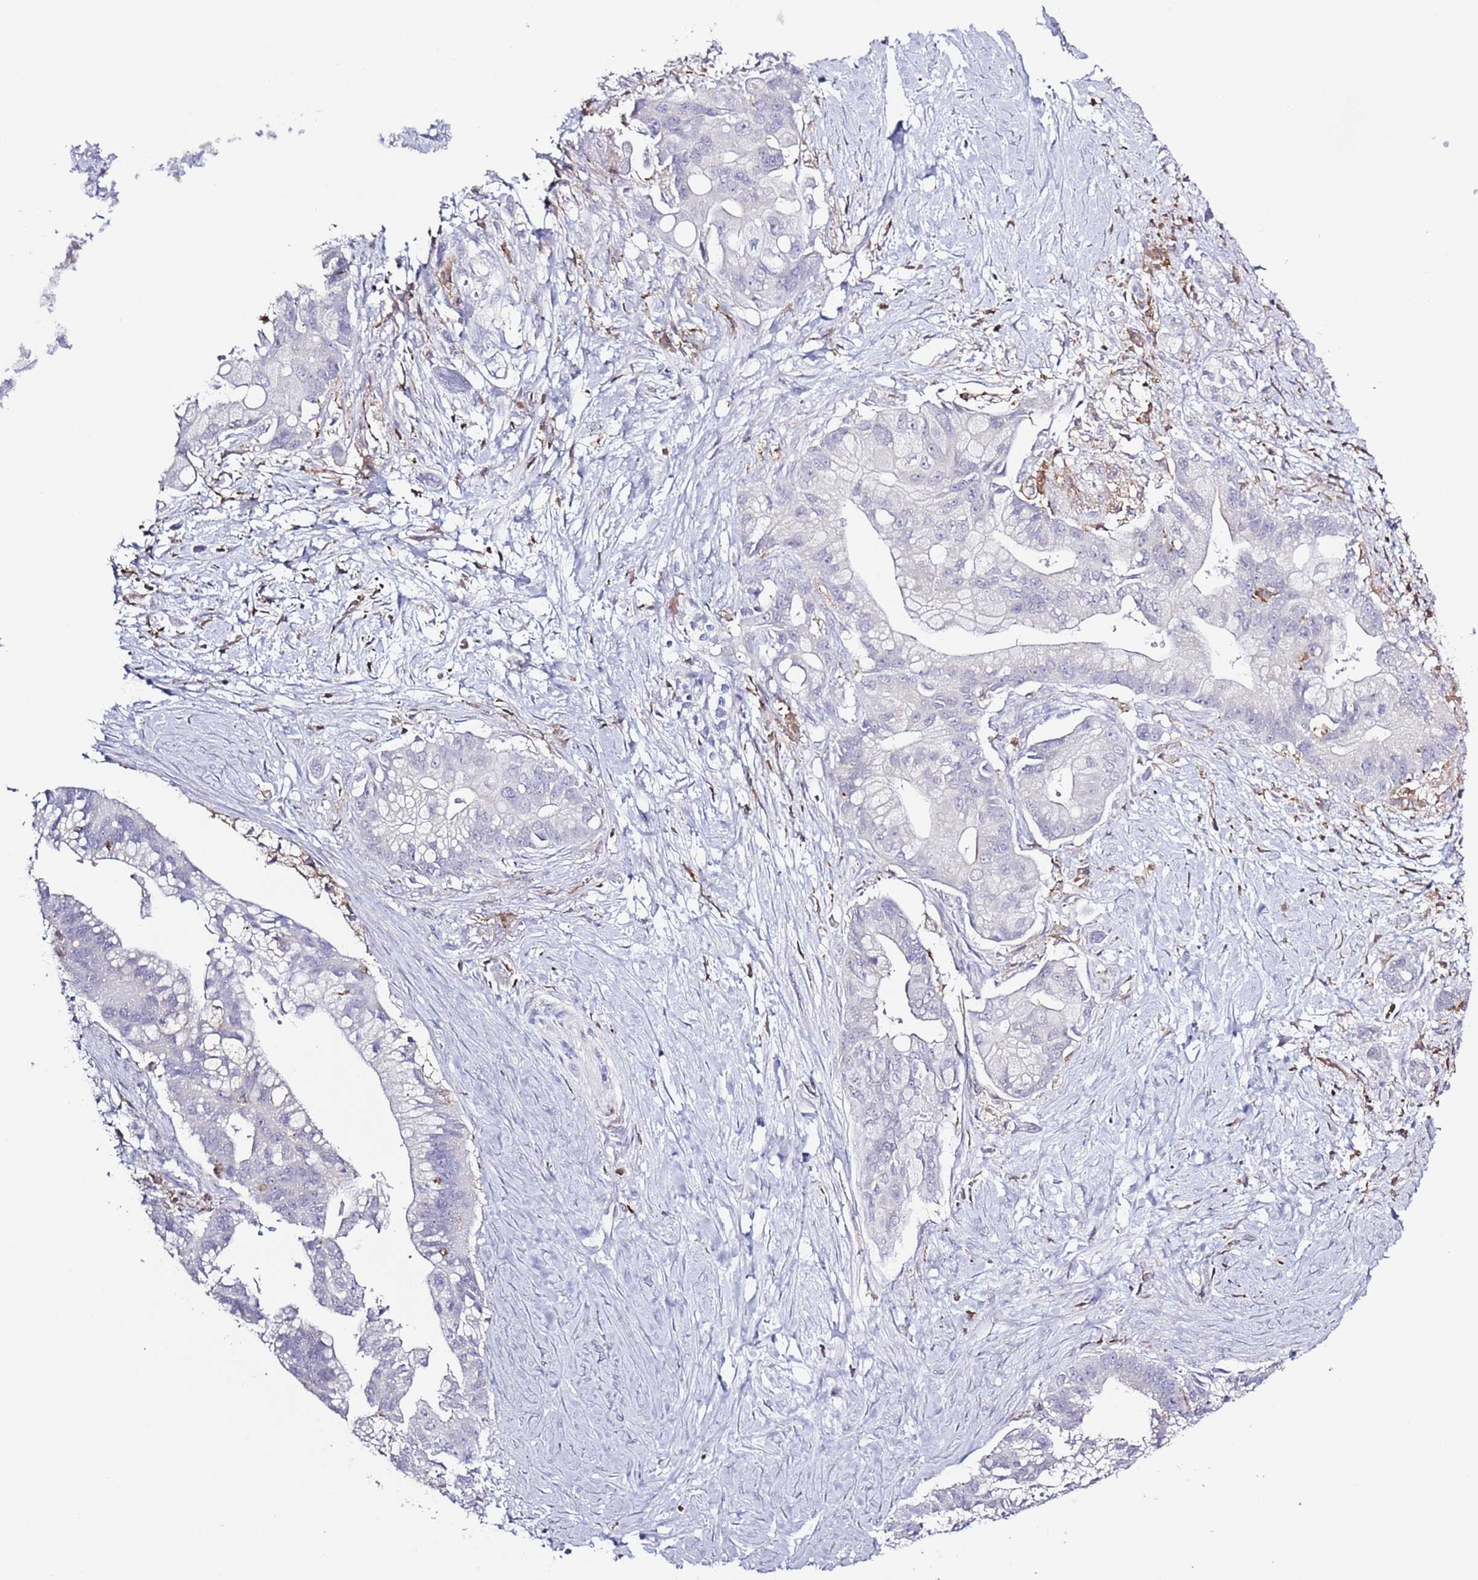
{"staining": {"intensity": "negative", "quantity": "none", "location": "none"}, "tissue": "pancreatic cancer", "cell_type": "Tumor cells", "image_type": "cancer", "snomed": [{"axis": "morphology", "description": "Adenocarcinoma, NOS"}, {"axis": "topography", "description": "Pancreas"}], "caption": "Image shows no significant protein positivity in tumor cells of adenocarcinoma (pancreatic). The staining was performed using DAB to visualize the protein expression in brown, while the nuclei were stained in blue with hematoxylin (Magnification: 20x).", "gene": "LPXN", "patient": {"sex": "male", "age": 68}}